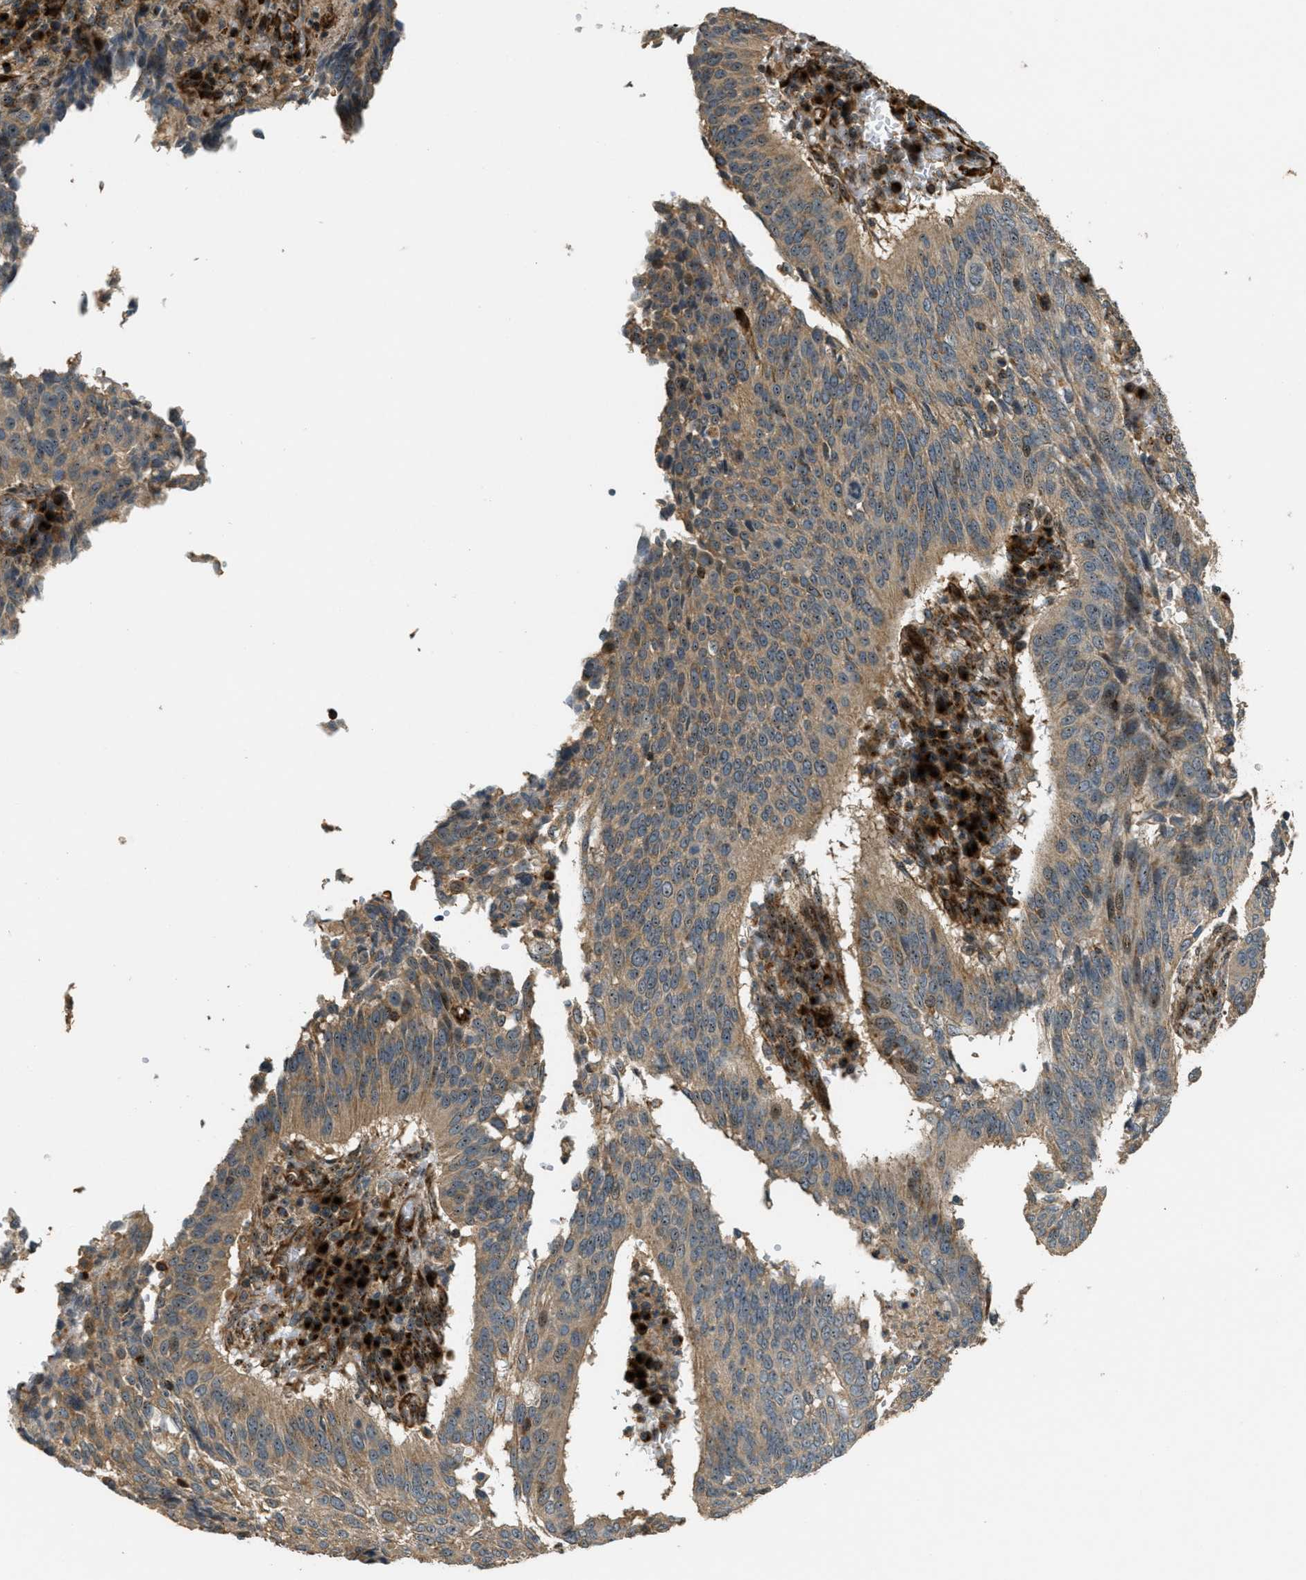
{"staining": {"intensity": "moderate", "quantity": ">75%", "location": "cytoplasmic/membranous,nuclear"}, "tissue": "cervical cancer", "cell_type": "Tumor cells", "image_type": "cancer", "snomed": [{"axis": "morphology", "description": "Normal tissue, NOS"}, {"axis": "morphology", "description": "Squamous cell carcinoma, NOS"}, {"axis": "topography", "description": "Cervix"}], "caption": "Tumor cells display medium levels of moderate cytoplasmic/membranous and nuclear positivity in about >75% of cells in cervical cancer.", "gene": "LRP12", "patient": {"sex": "female", "age": 39}}